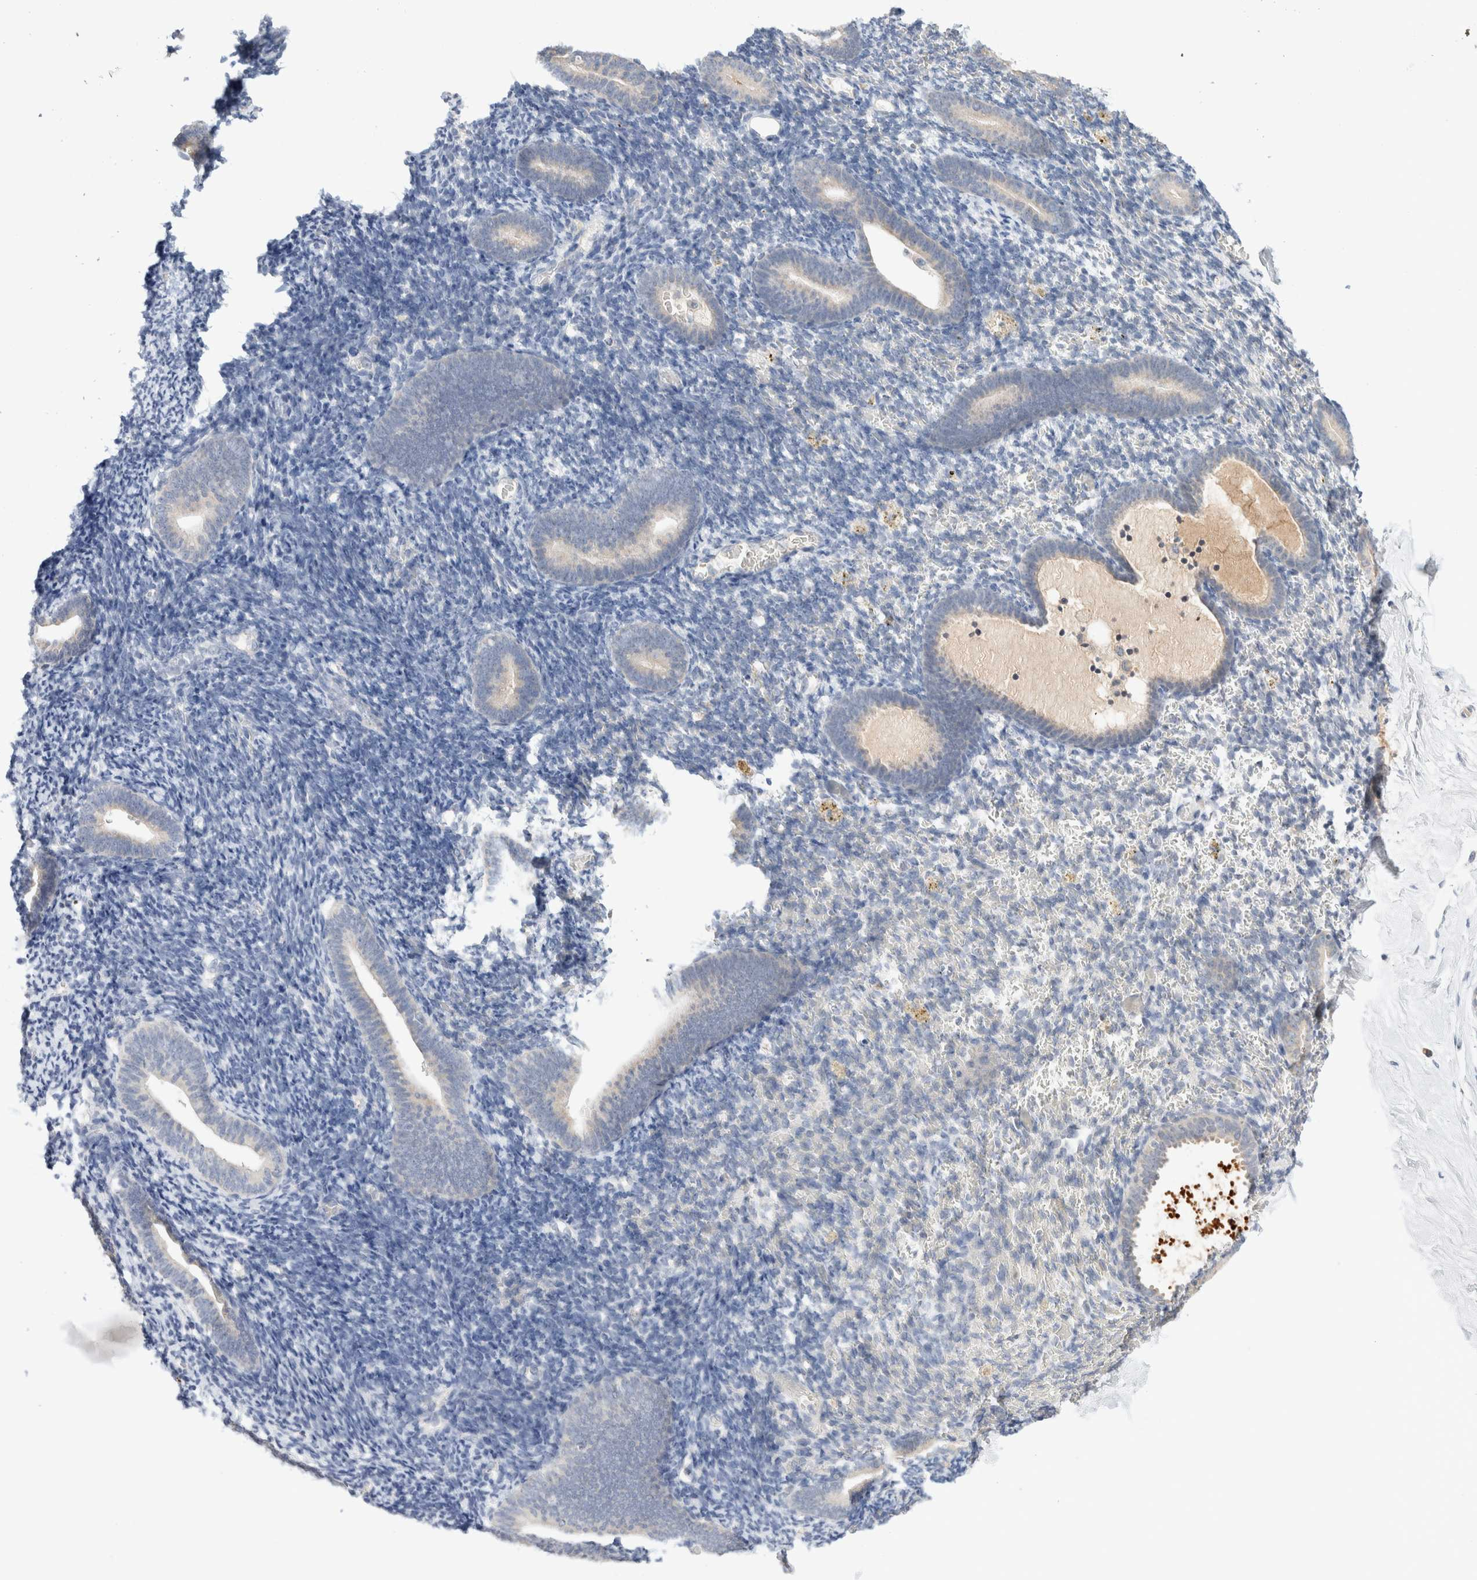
{"staining": {"intensity": "negative", "quantity": "none", "location": "none"}, "tissue": "endometrium", "cell_type": "Cells in endometrial stroma", "image_type": "normal", "snomed": [{"axis": "morphology", "description": "Normal tissue, NOS"}, {"axis": "topography", "description": "Endometrium"}], "caption": "Immunohistochemical staining of normal endometrium reveals no significant staining in cells in endometrial stroma.", "gene": "SPRTN", "patient": {"sex": "female", "age": 51}}